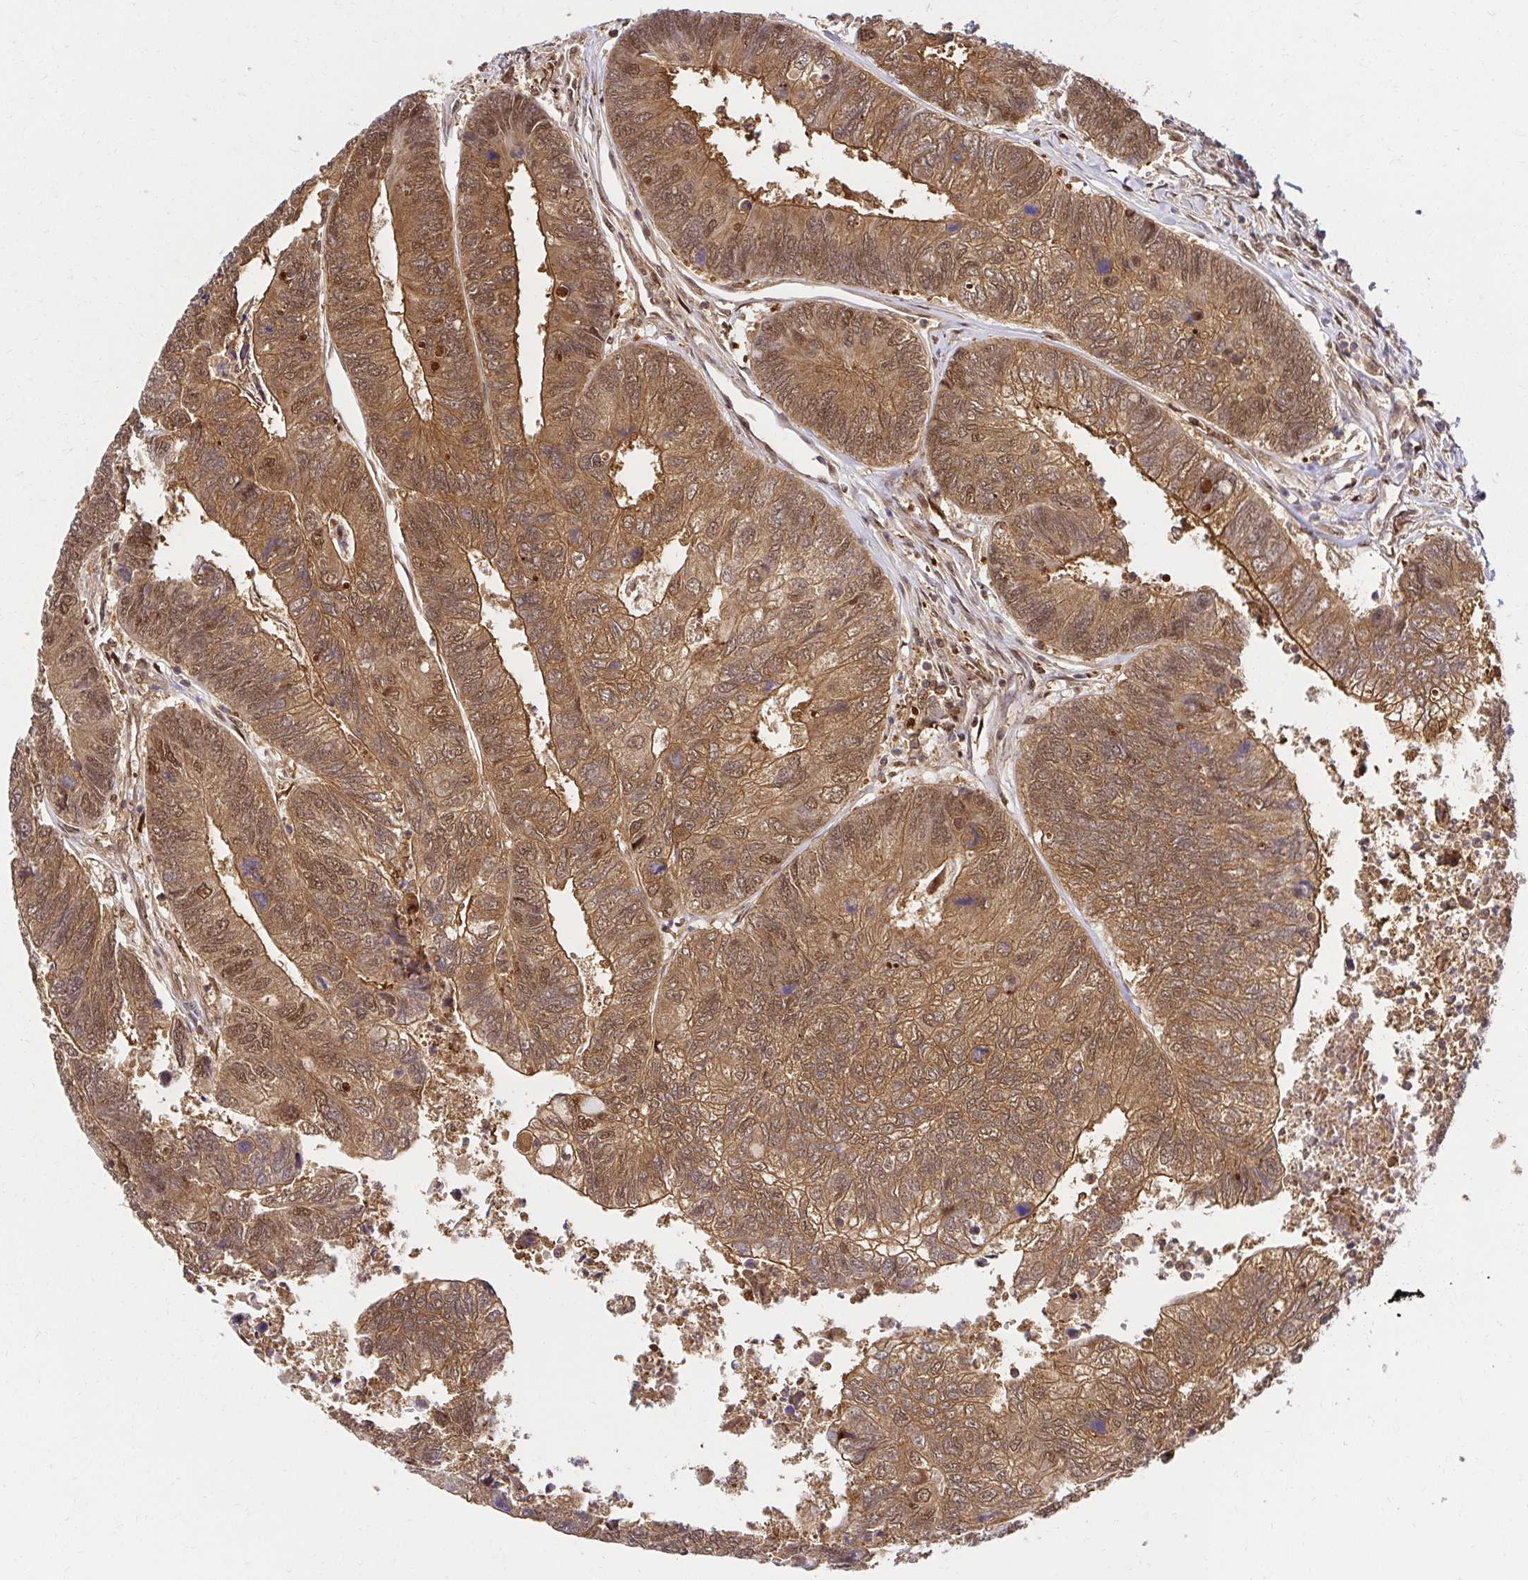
{"staining": {"intensity": "moderate", "quantity": ">75%", "location": "cytoplasmic/membranous,nuclear"}, "tissue": "colorectal cancer", "cell_type": "Tumor cells", "image_type": "cancer", "snomed": [{"axis": "morphology", "description": "Adenocarcinoma, NOS"}, {"axis": "topography", "description": "Colon"}], "caption": "Colorectal adenocarcinoma stained with a protein marker demonstrates moderate staining in tumor cells.", "gene": "PSMA4", "patient": {"sex": "female", "age": 67}}